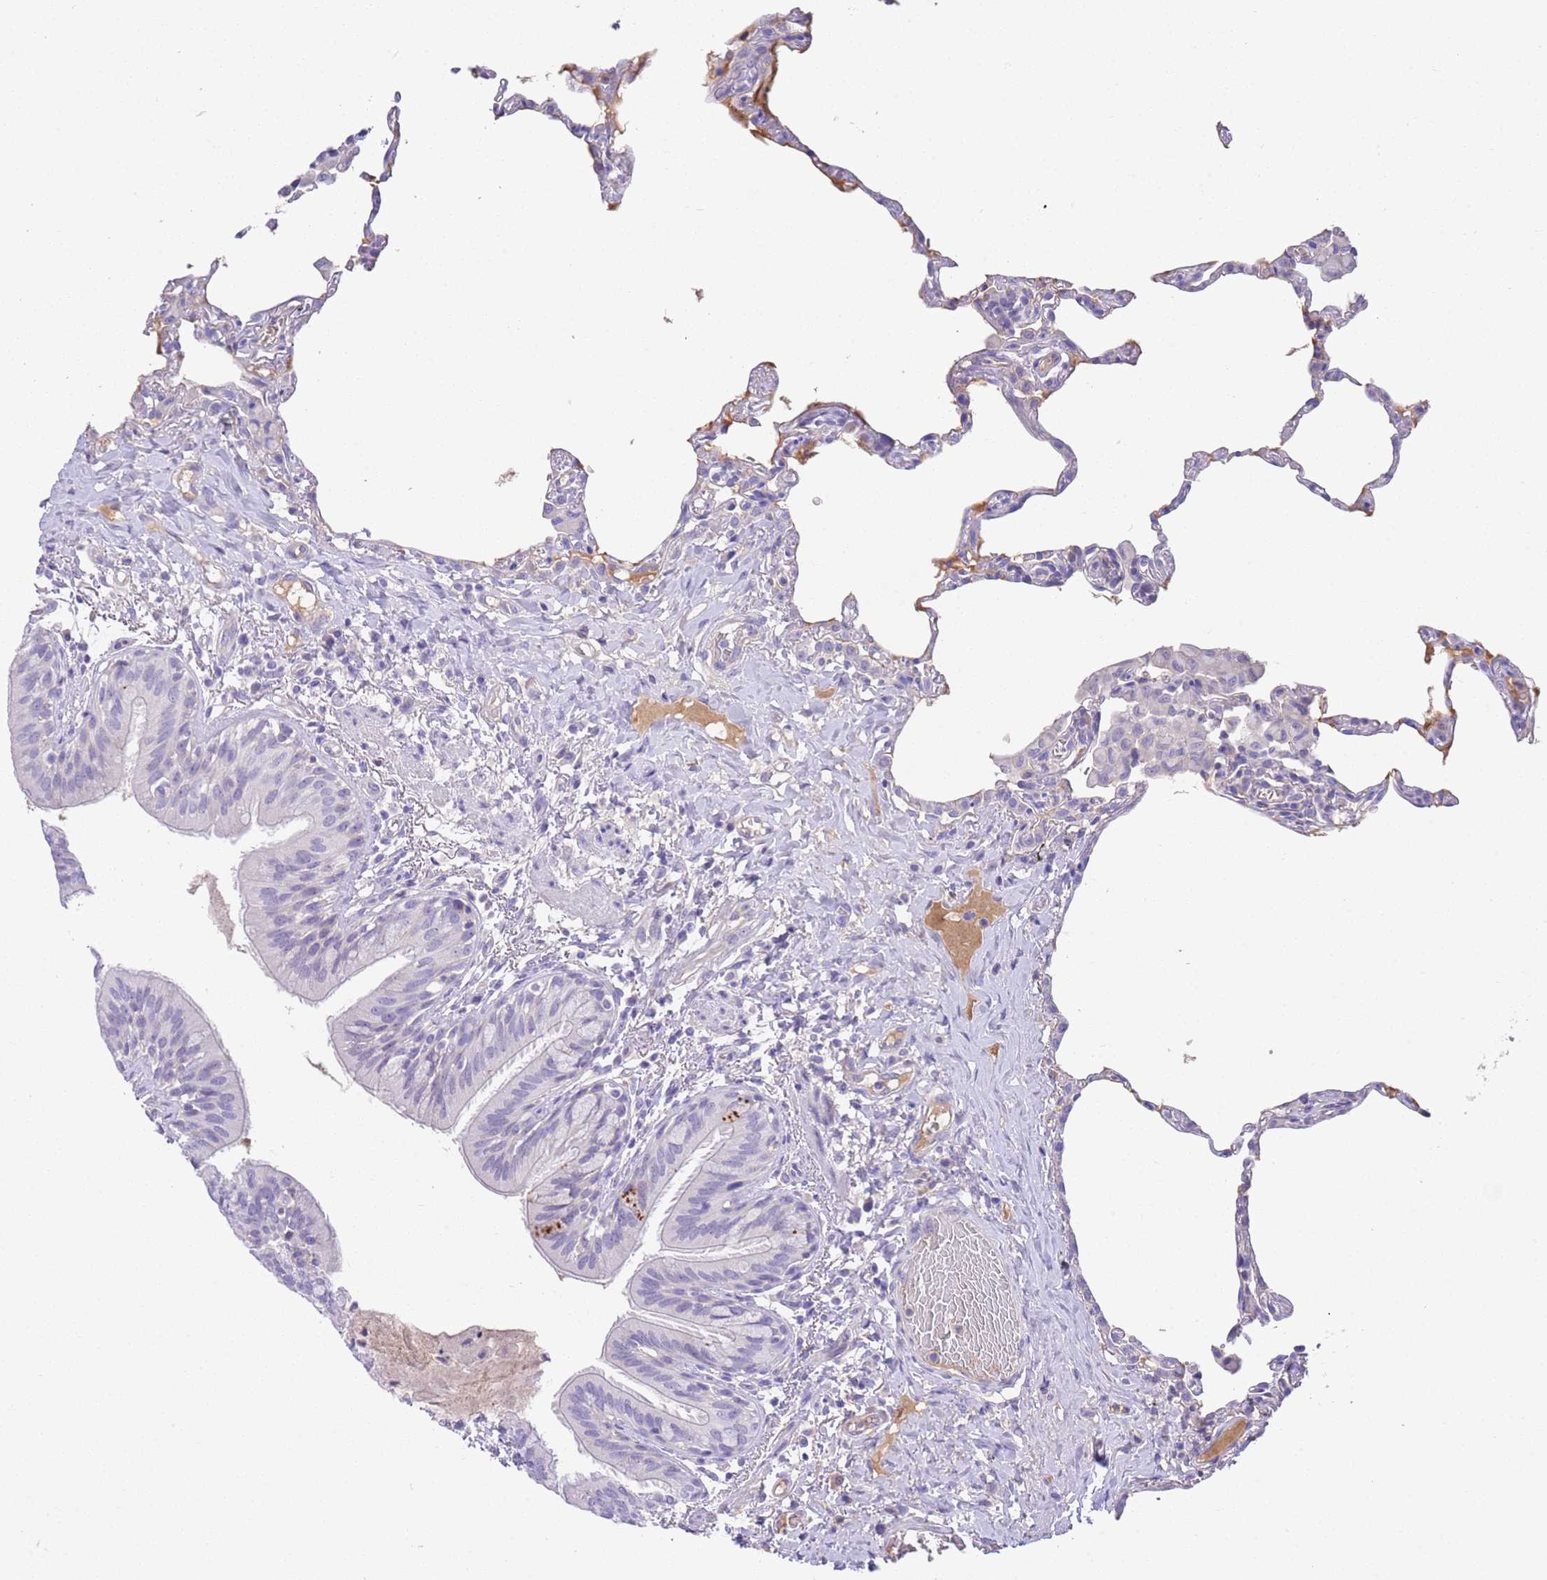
{"staining": {"intensity": "negative", "quantity": "none", "location": "none"}, "tissue": "lung", "cell_type": "Alveolar cells", "image_type": "normal", "snomed": [{"axis": "morphology", "description": "Normal tissue, NOS"}, {"axis": "topography", "description": "Lung"}], "caption": "Alveolar cells show no significant protein staining in unremarkable lung.", "gene": "IGFL4", "patient": {"sex": "female", "age": 57}}